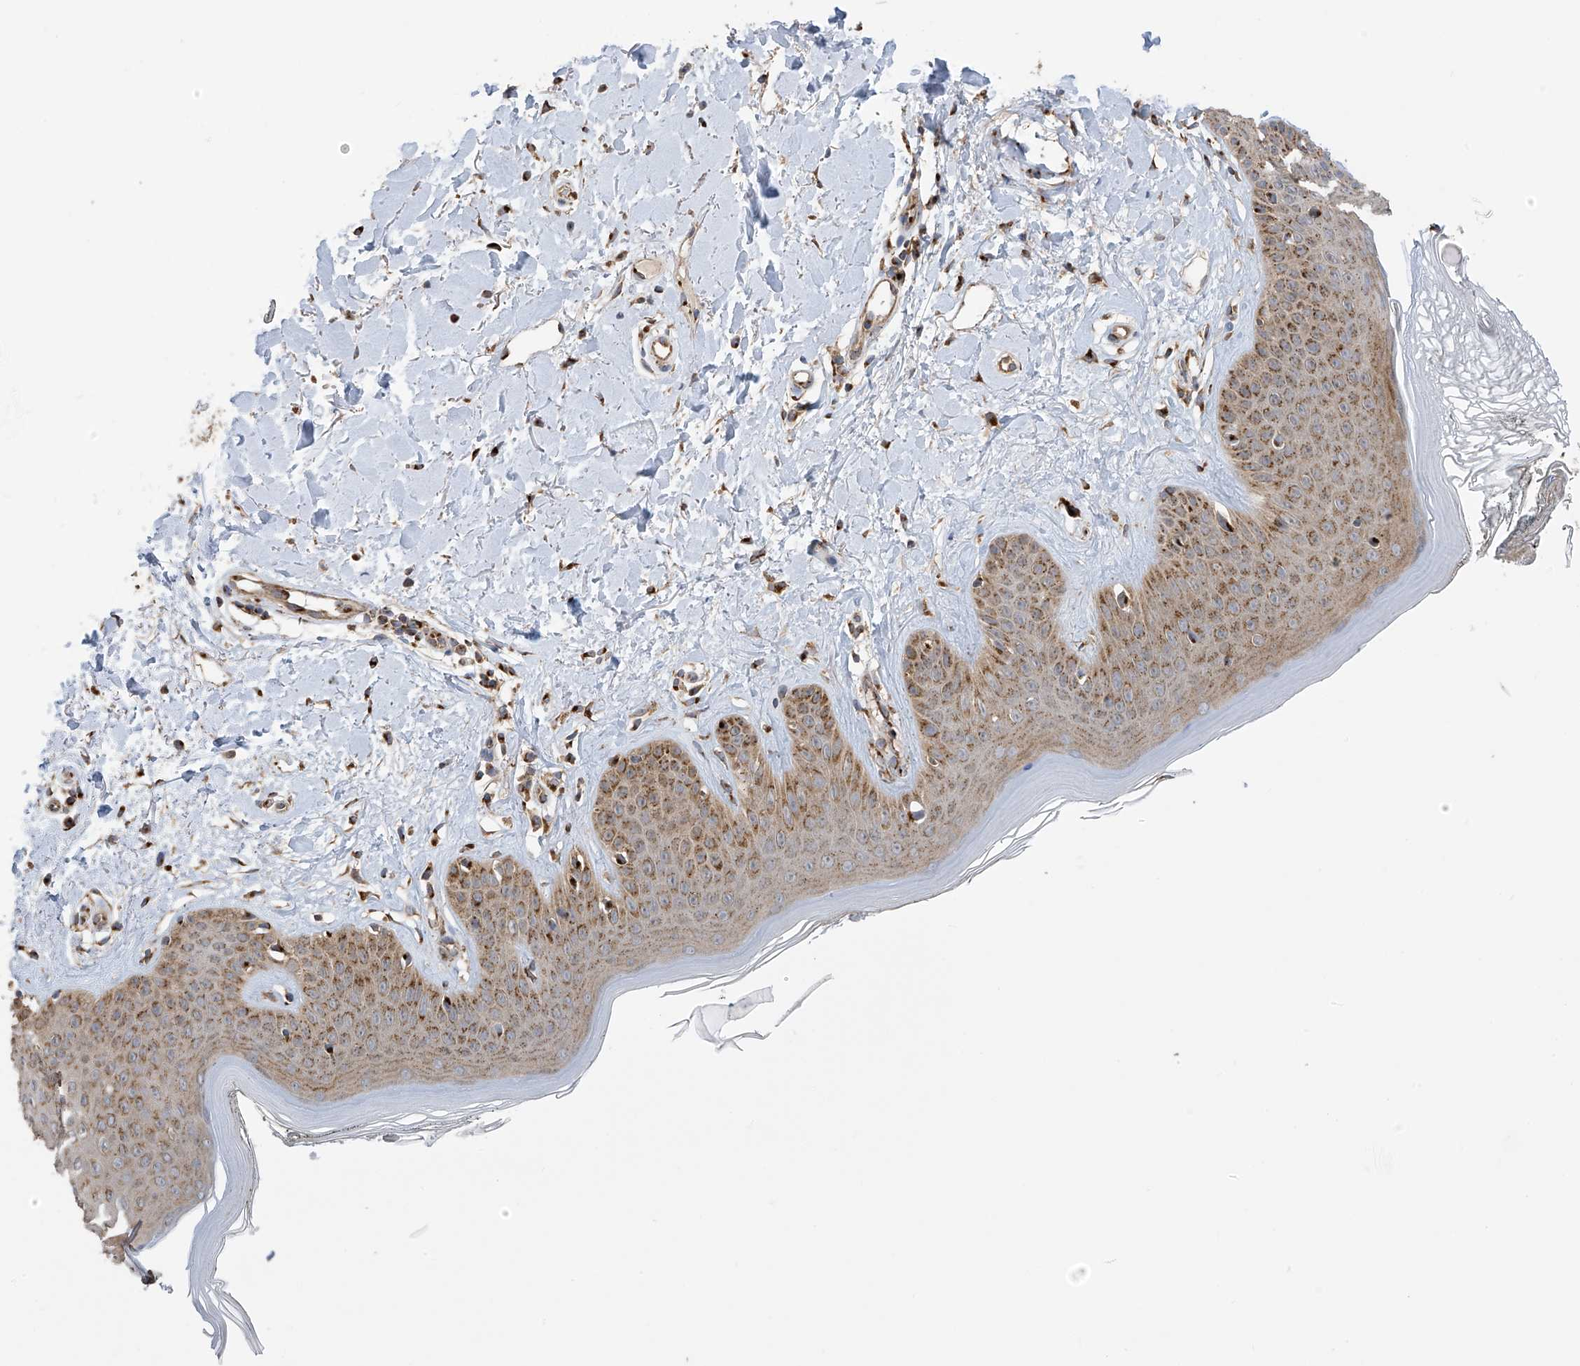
{"staining": {"intensity": "negative", "quantity": "none", "location": "none"}, "tissue": "skin", "cell_type": "Fibroblasts", "image_type": "normal", "snomed": [{"axis": "morphology", "description": "Normal tissue, NOS"}, {"axis": "topography", "description": "Skin"}], "caption": "Skin was stained to show a protein in brown. There is no significant positivity in fibroblasts. (Stains: DAB immunohistochemistry with hematoxylin counter stain, Microscopy: brightfield microscopy at high magnification).", "gene": "PNPT1", "patient": {"sex": "female", "age": 64}}